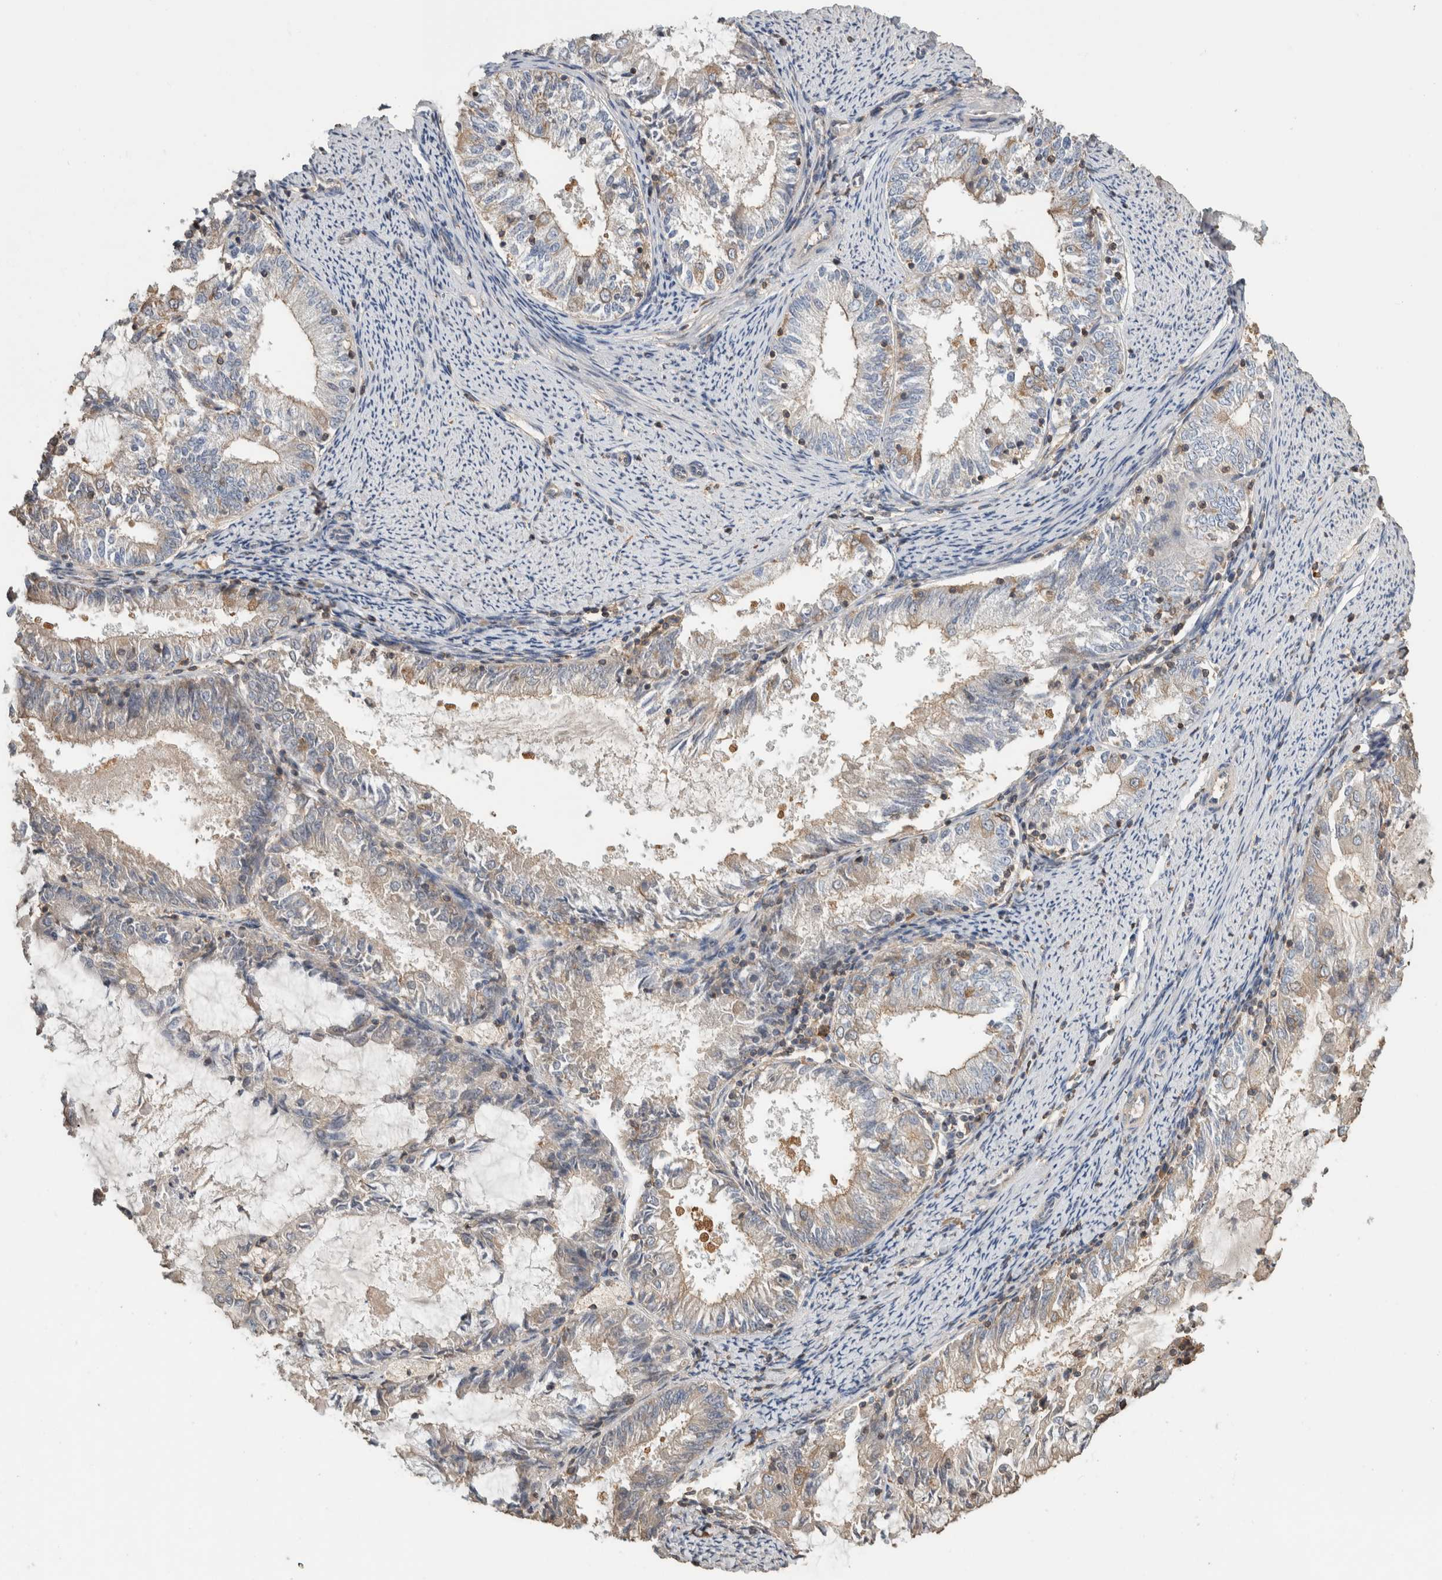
{"staining": {"intensity": "weak", "quantity": "<25%", "location": "cytoplasmic/membranous"}, "tissue": "endometrial cancer", "cell_type": "Tumor cells", "image_type": "cancer", "snomed": [{"axis": "morphology", "description": "Adenocarcinoma, NOS"}, {"axis": "topography", "description": "Endometrium"}], "caption": "High magnification brightfield microscopy of endometrial cancer (adenocarcinoma) stained with DAB (brown) and counterstained with hematoxylin (blue): tumor cells show no significant expression. The staining was performed using DAB to visualize the protein expression in brown, while the nuclei were stained in blue with hematoxylin (Magnification: 20x).", "gene": "EIF4G3", "patient": {"sex": "female", "age": 57}}